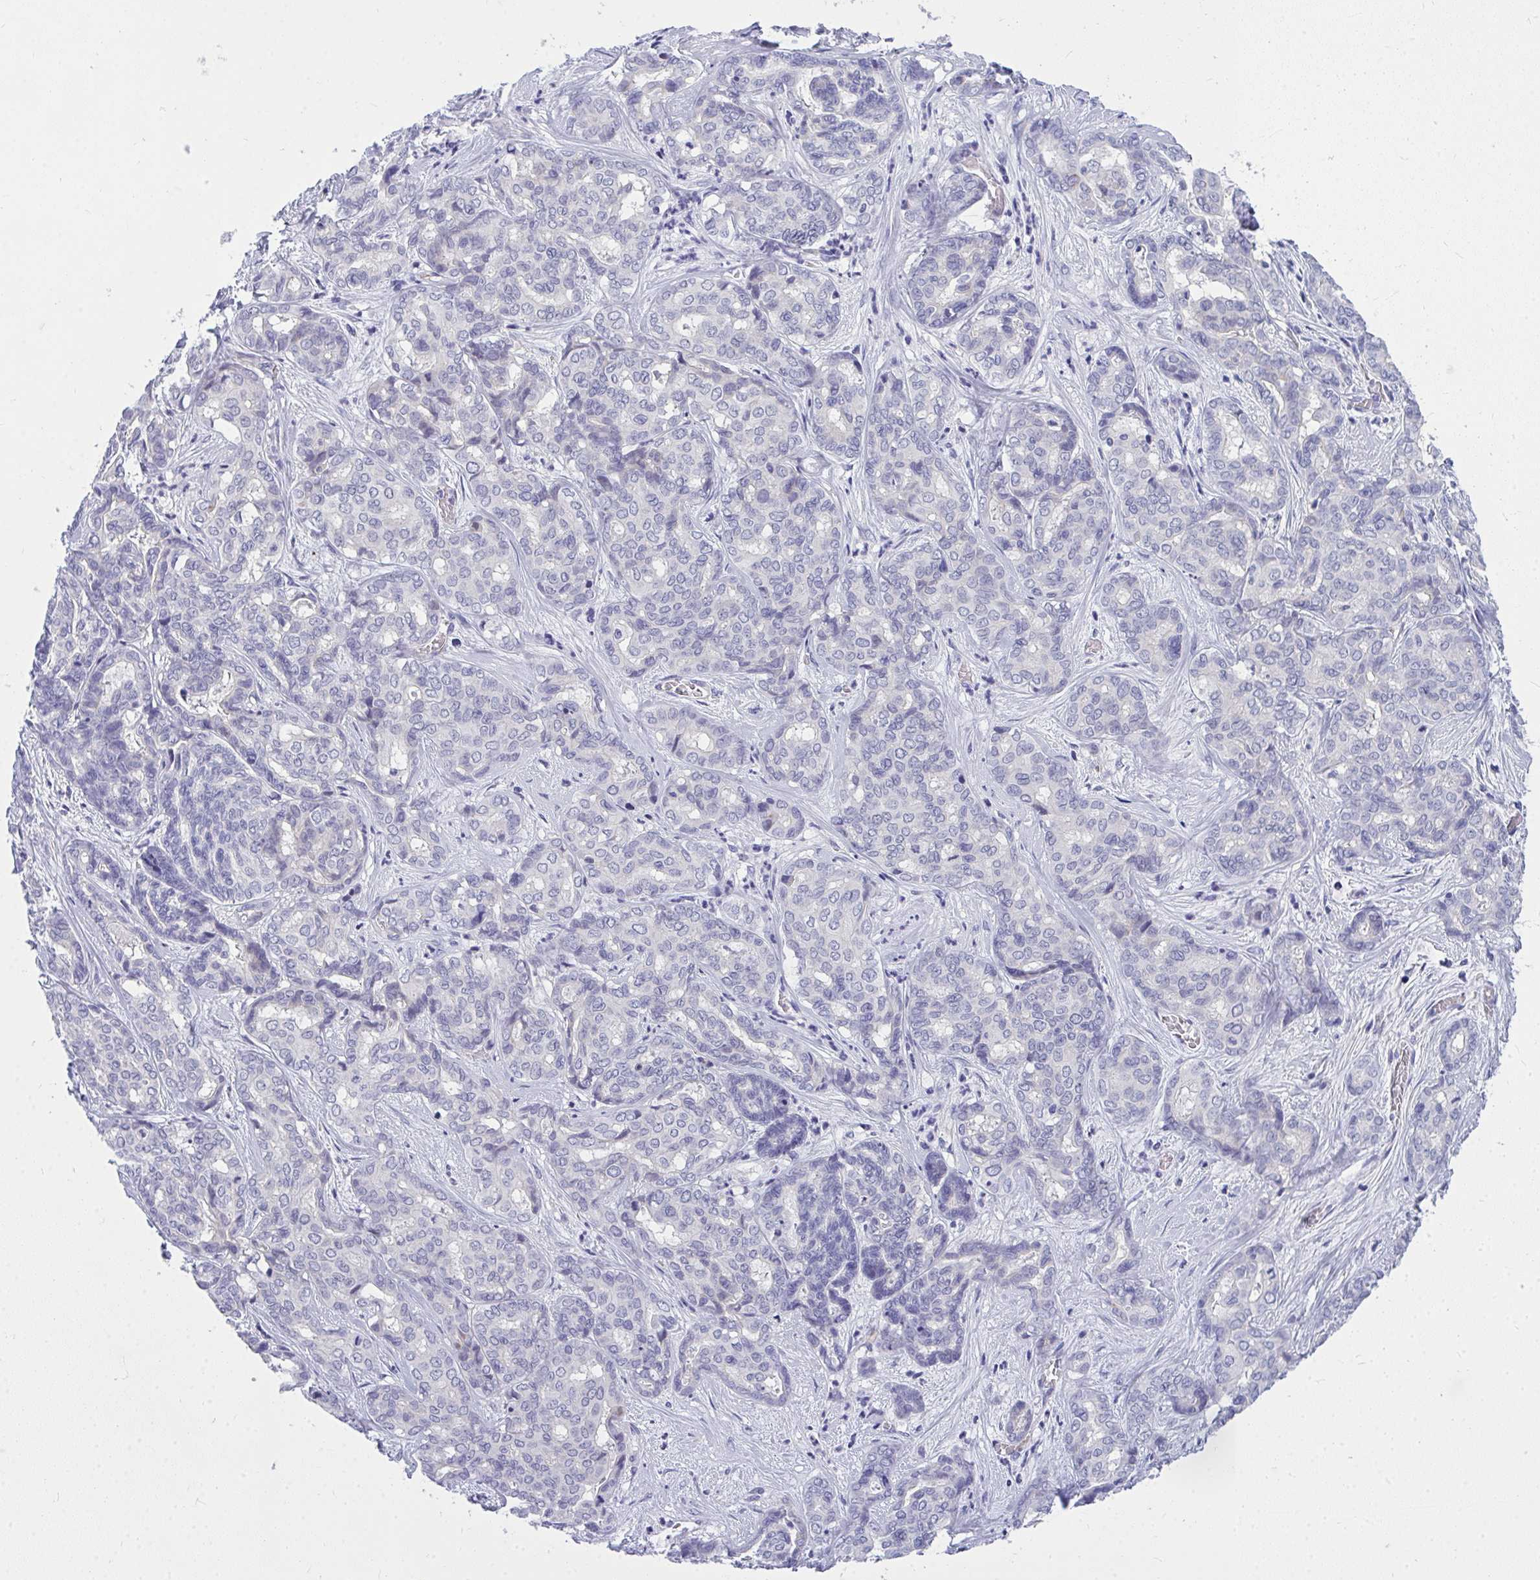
{"staining": {"intensity": "negative", "quantity": "none", "location": "none"}, "tissue": "liver cancer", "cell_type": "Tumor cells", "image_type": "cancer", "snomed": [{"axis": "morphology", "description": "Cholangiocarcinoma"}, {"axis": "topography", "description": "Liver"}], "caption": "An immunohistochemistry (IHC) photomicrograph of liver cancer is shown. There is no staining in tumor cells of liver cancer.", "gene": "TSBP1", "patient": {"sex": "female", "age": 64}}